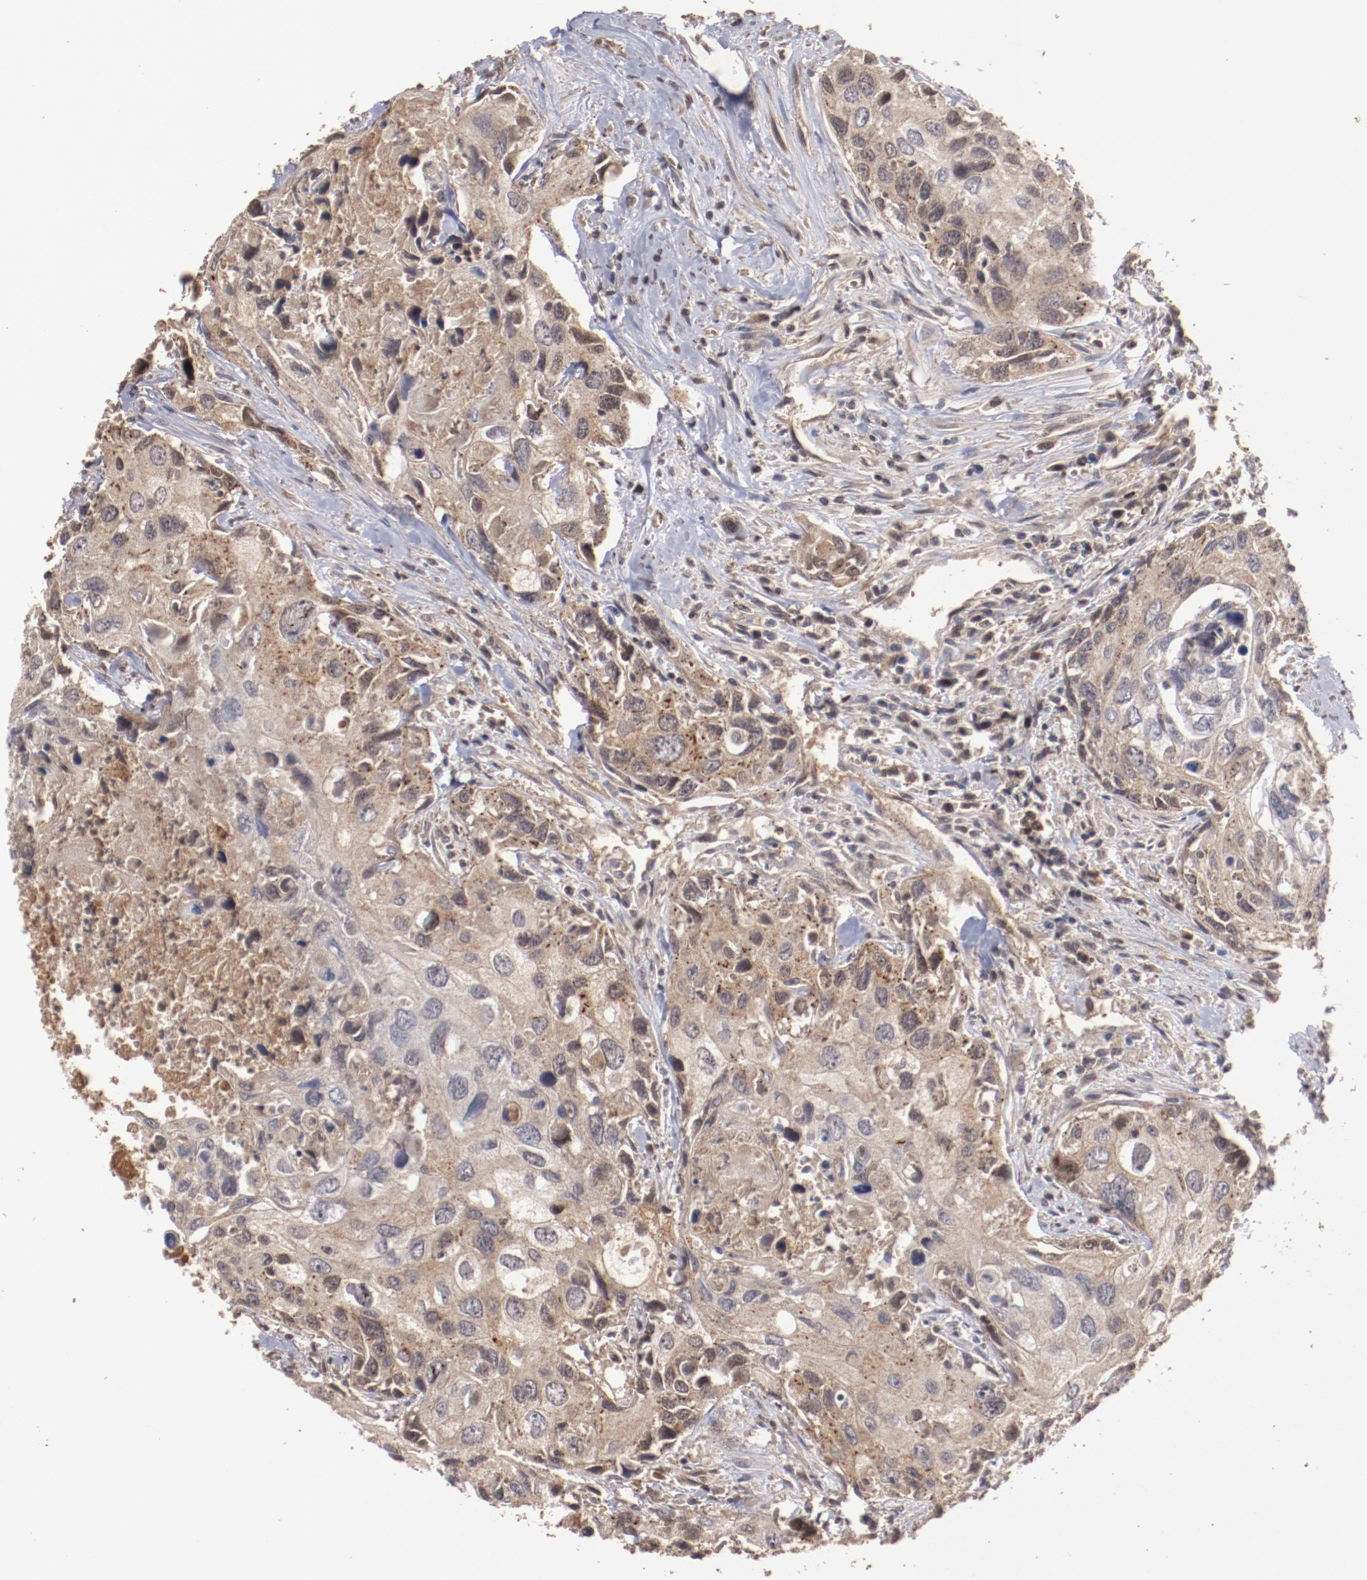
{"staining": {"intensity": "moderate", "quantity": ">75%", "location": "cytoplasmic/membranous"}, "tissue": "urothelial cancer", "cell_type": "Tumor cells", "image_type": "cancer", "snomed": [{"axis": "morphology", "description": "Urothelial carcinoma, High grade"}, {"axis": "topography", "description": "Urinary bladder"}], "caption": "Human urothelial cancer stained for a protein (brown) displays moderate cytoplasmic/membranous positive staining in approximately >75% of tumor cells.", "gene": "TENM1", "patient": {"sex": "male", "age": 71}}